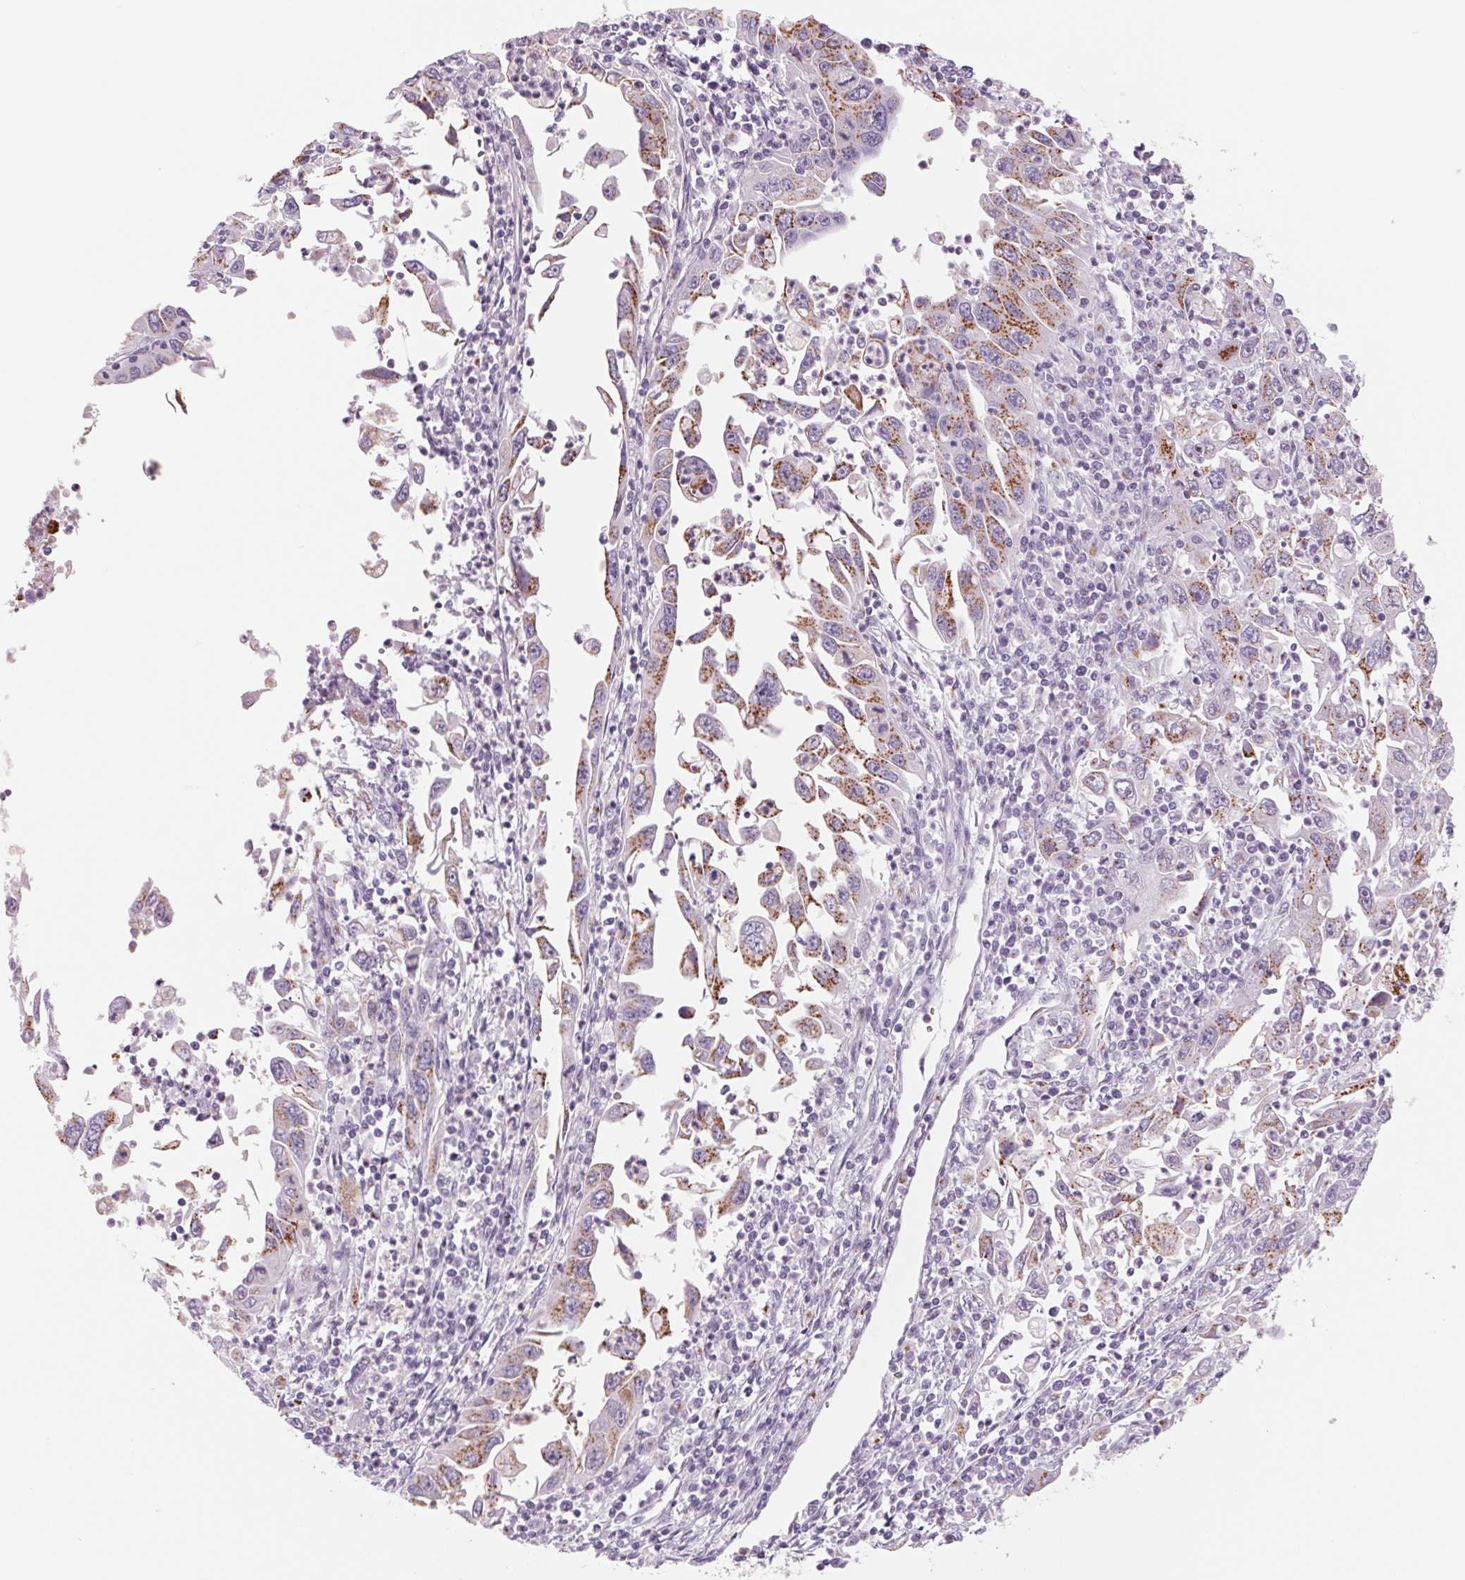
{"staining": {"intensity": "strong", "quantity": "25%-75%", "location": "cytoplasmic/membranous"}, "tissue": "endometrial cancer", "cell_type": "Tumor cells", "image_type": "cancer", "snomed": [{"axis": "morphology", "description": "Adenocarcinoma, NOS"}, {"axis": "topography", "description": "Uterus"}], "caption": "There is high levels of strong cytoplasmic/membranous positivity in tumor cells of endometrial adenocarcinoma, as demonstrated by immunohistochemical staining (brown color).", "gene": "GALNT7", "patient": {"sex": "female", "age": 62}}